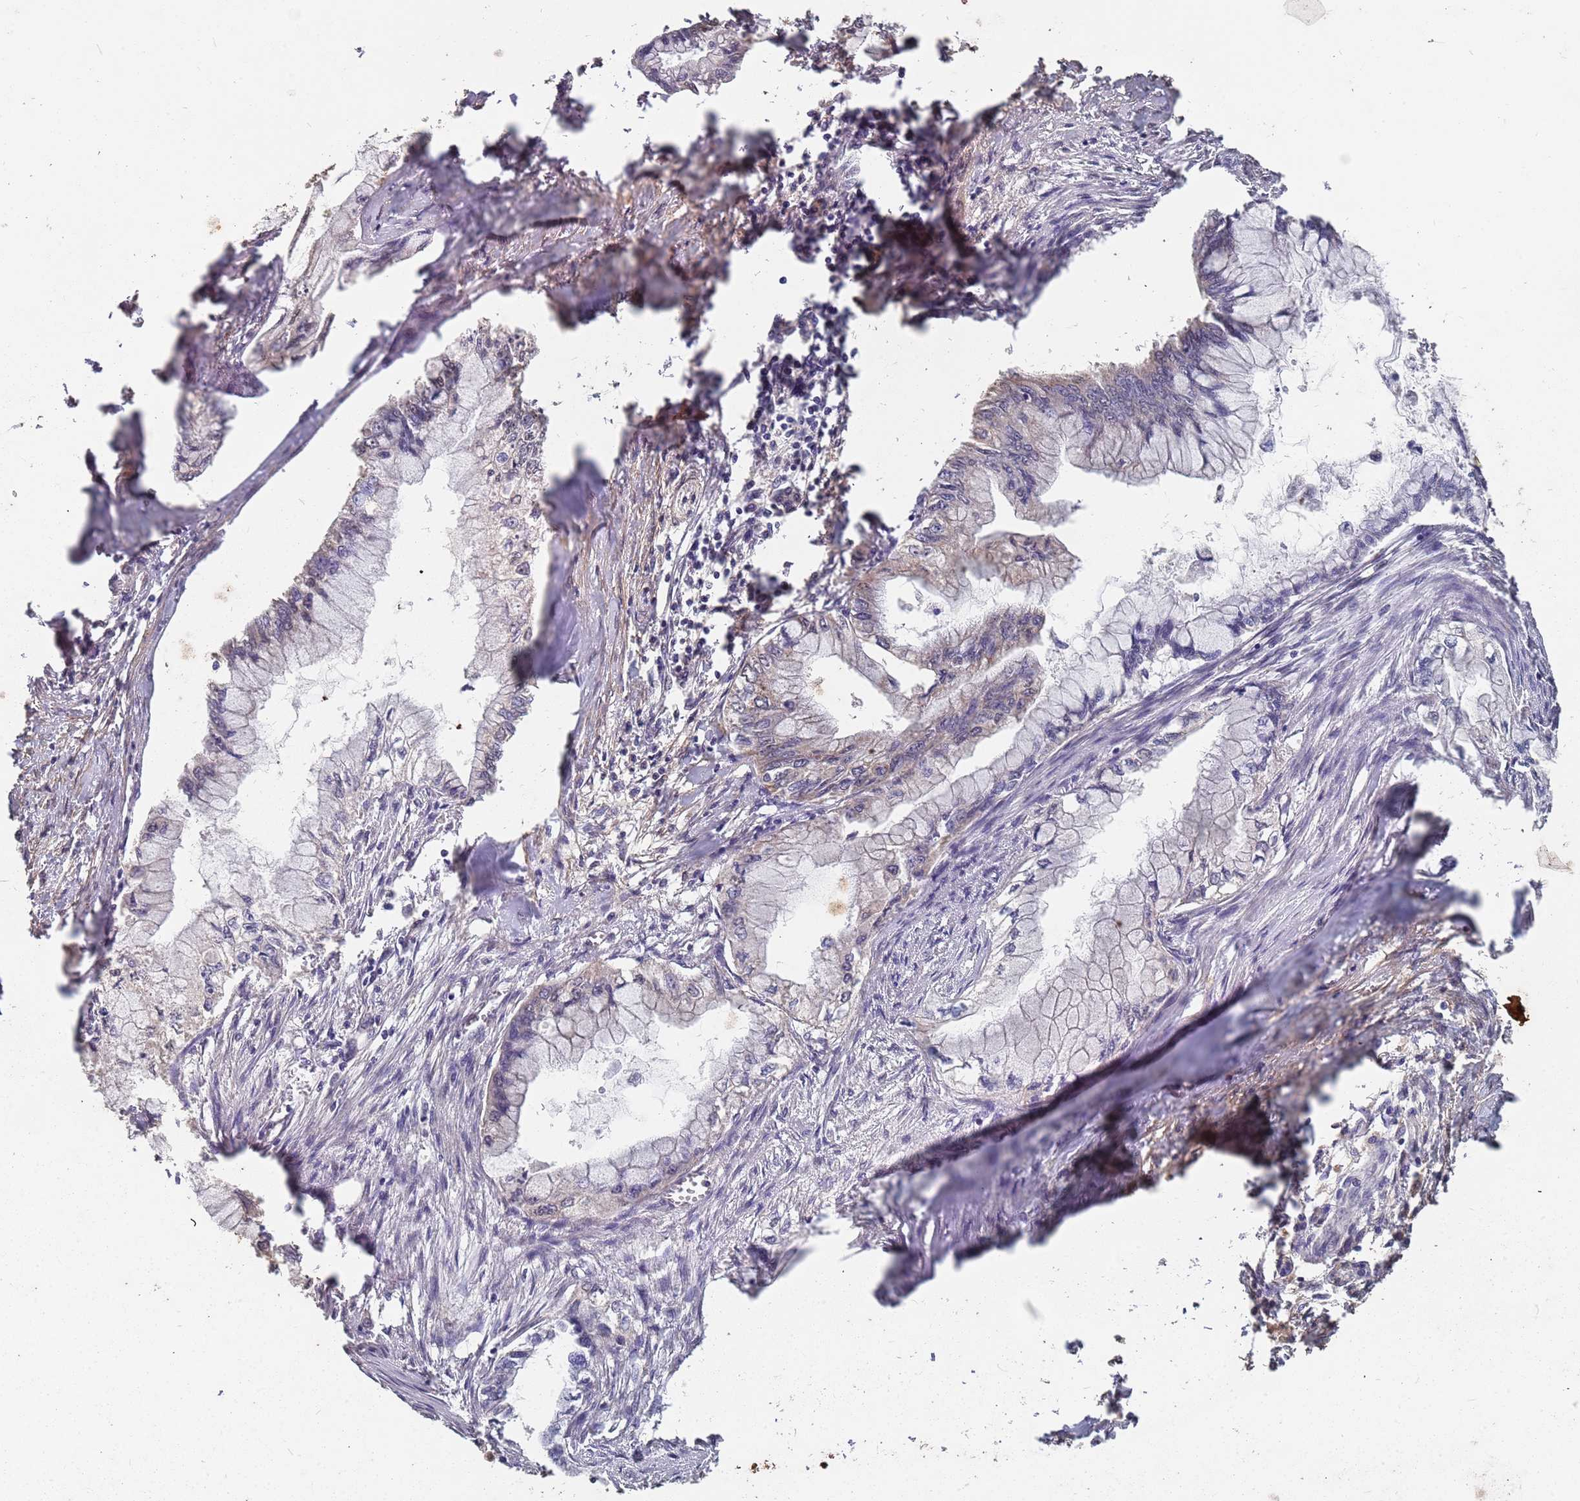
{"staining": {"intensity": "weak", "quantity": "<25%", "location": "cytoplasmic/membranous"}, "tissue": "pancreatic cancer", "cell_type": "Tumor cells", "image_type": "cancer", "snomed": [{"axis": "morphology", "description": "Adenocarcinoma, NOS"}, {"axis": "topography", "description": "Pancreas"}], "caption": "Human pancreatic cancer stained for a protein using immunohistochemistry (IHC) displays no staining in tumor cells.", "gene": "PRORP", "patient": {"sex": "male", "age": 48}}